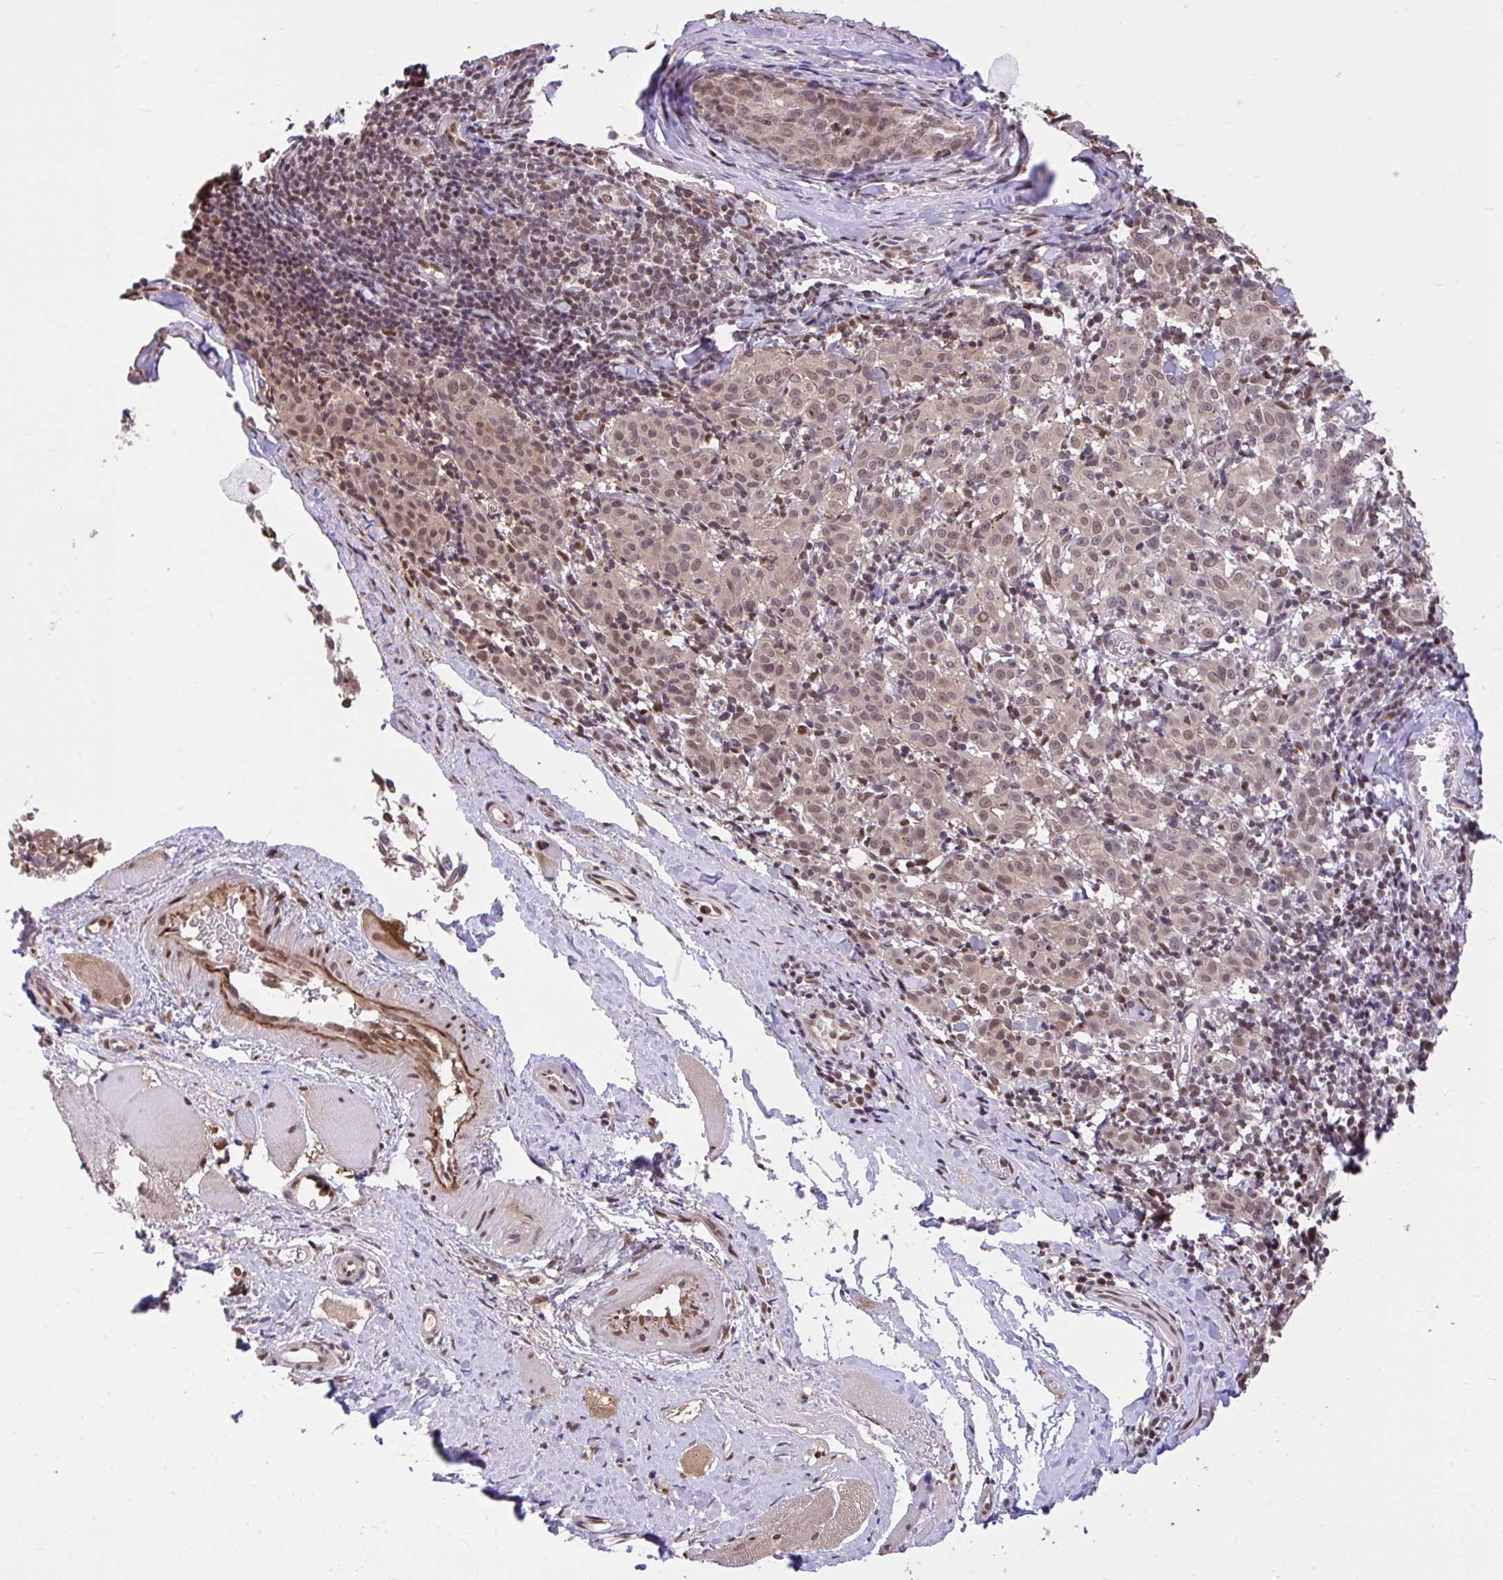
{"staining": {"intensity": "weak", "quantity": ">75%", "location": "nuclear"}, "tissue": "melanoma", "cell_type": "Tumor cells", "image_type": "cancer", "snomed": [{"axis": "morphology", "description": "Malignant melanoma, NOS"}, {"axis": "topography", "description": "Skin"}], "caption": "A low amount of weak nuclear positivity is appreciated in about >75% of tumor cells in malignant melanoma tissue.", "gene": "GLIS3", "patient": {"sex": "female", "age": 72}}